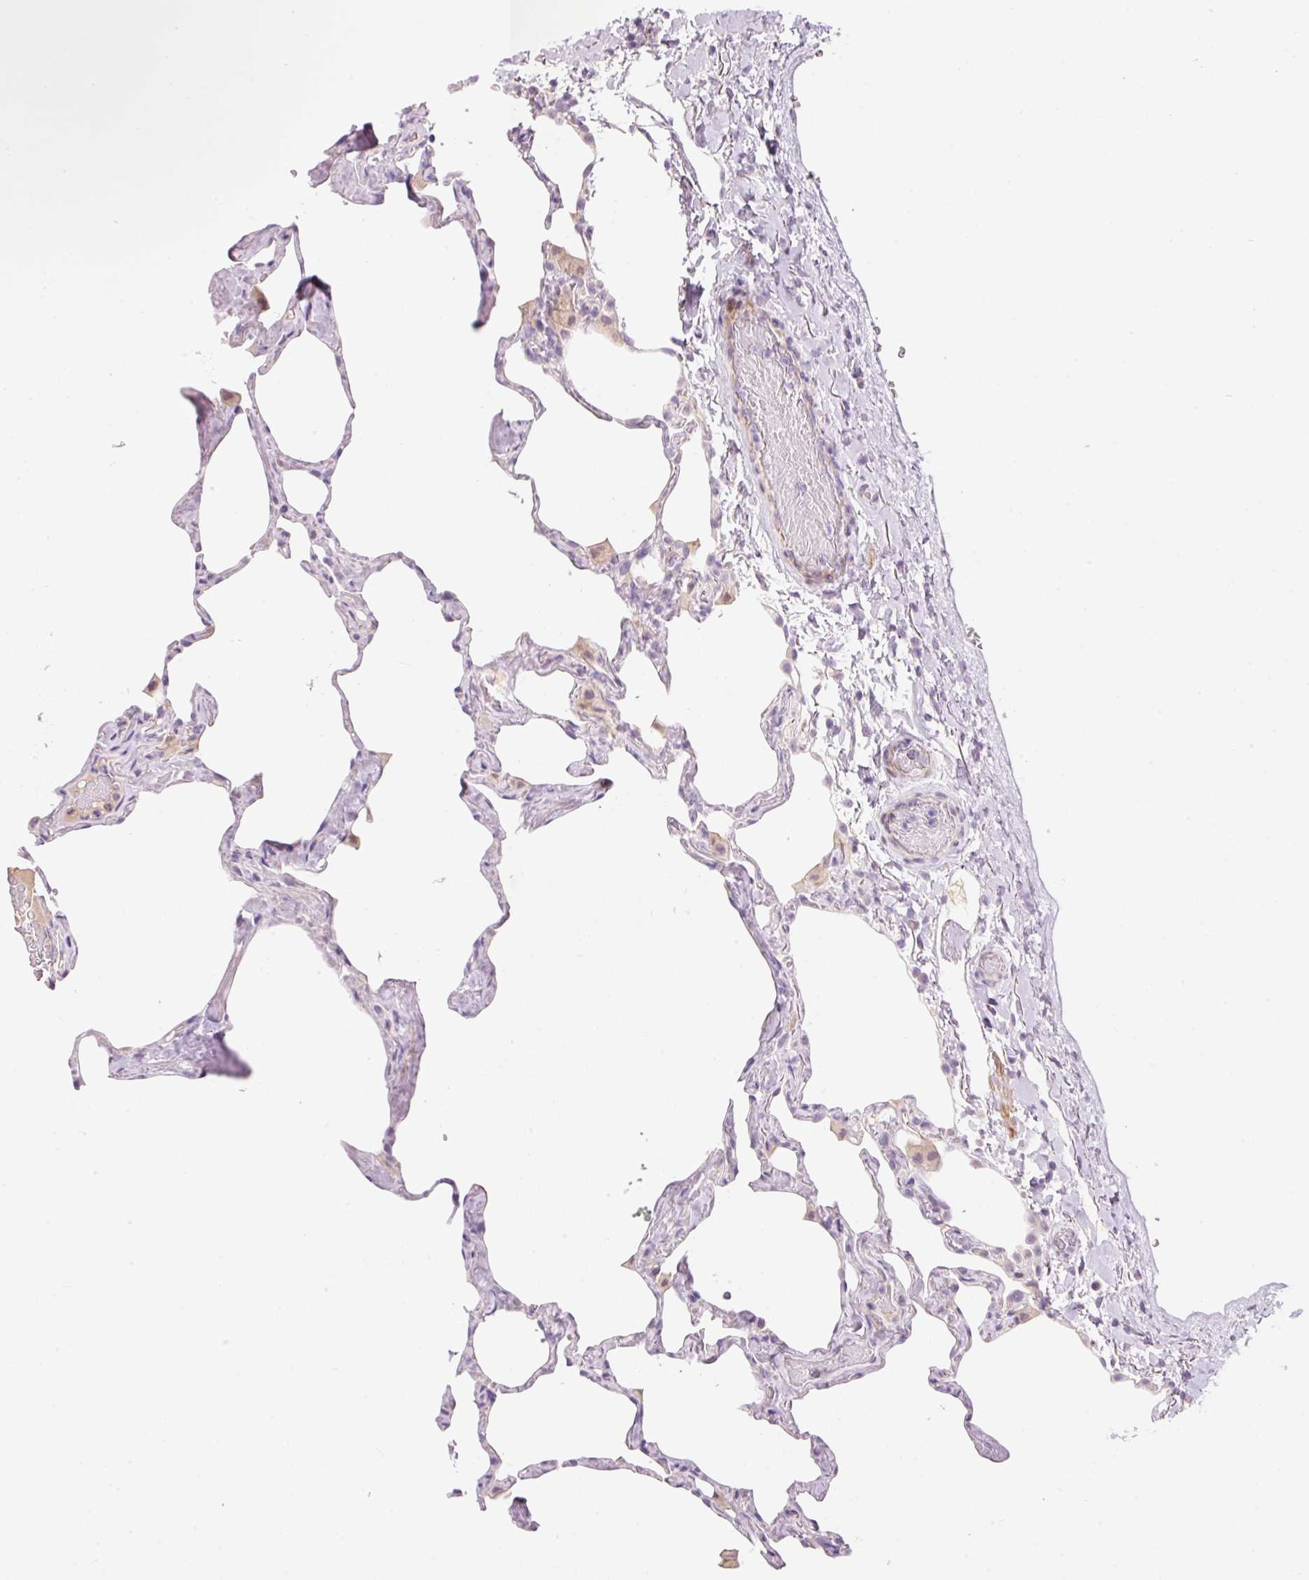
{"staining": {"intensity": "negative", "quantity": "none", "location": "none"}, "tissue": "lung", "cell_type": "Alveolar cells", "image_type": "normal", "snomed": [{"axis": "morphology", "description": "Normal tissue, NOS"}, {"axis": "topography", "description": "Lung"}], "caption": "This is an immunohistochemistry (IHC) micrograph of normal lung. There is no staining in alveolar cells.", "gene": "HNF1A", "patient": {"sex": "male", "age": 65}}